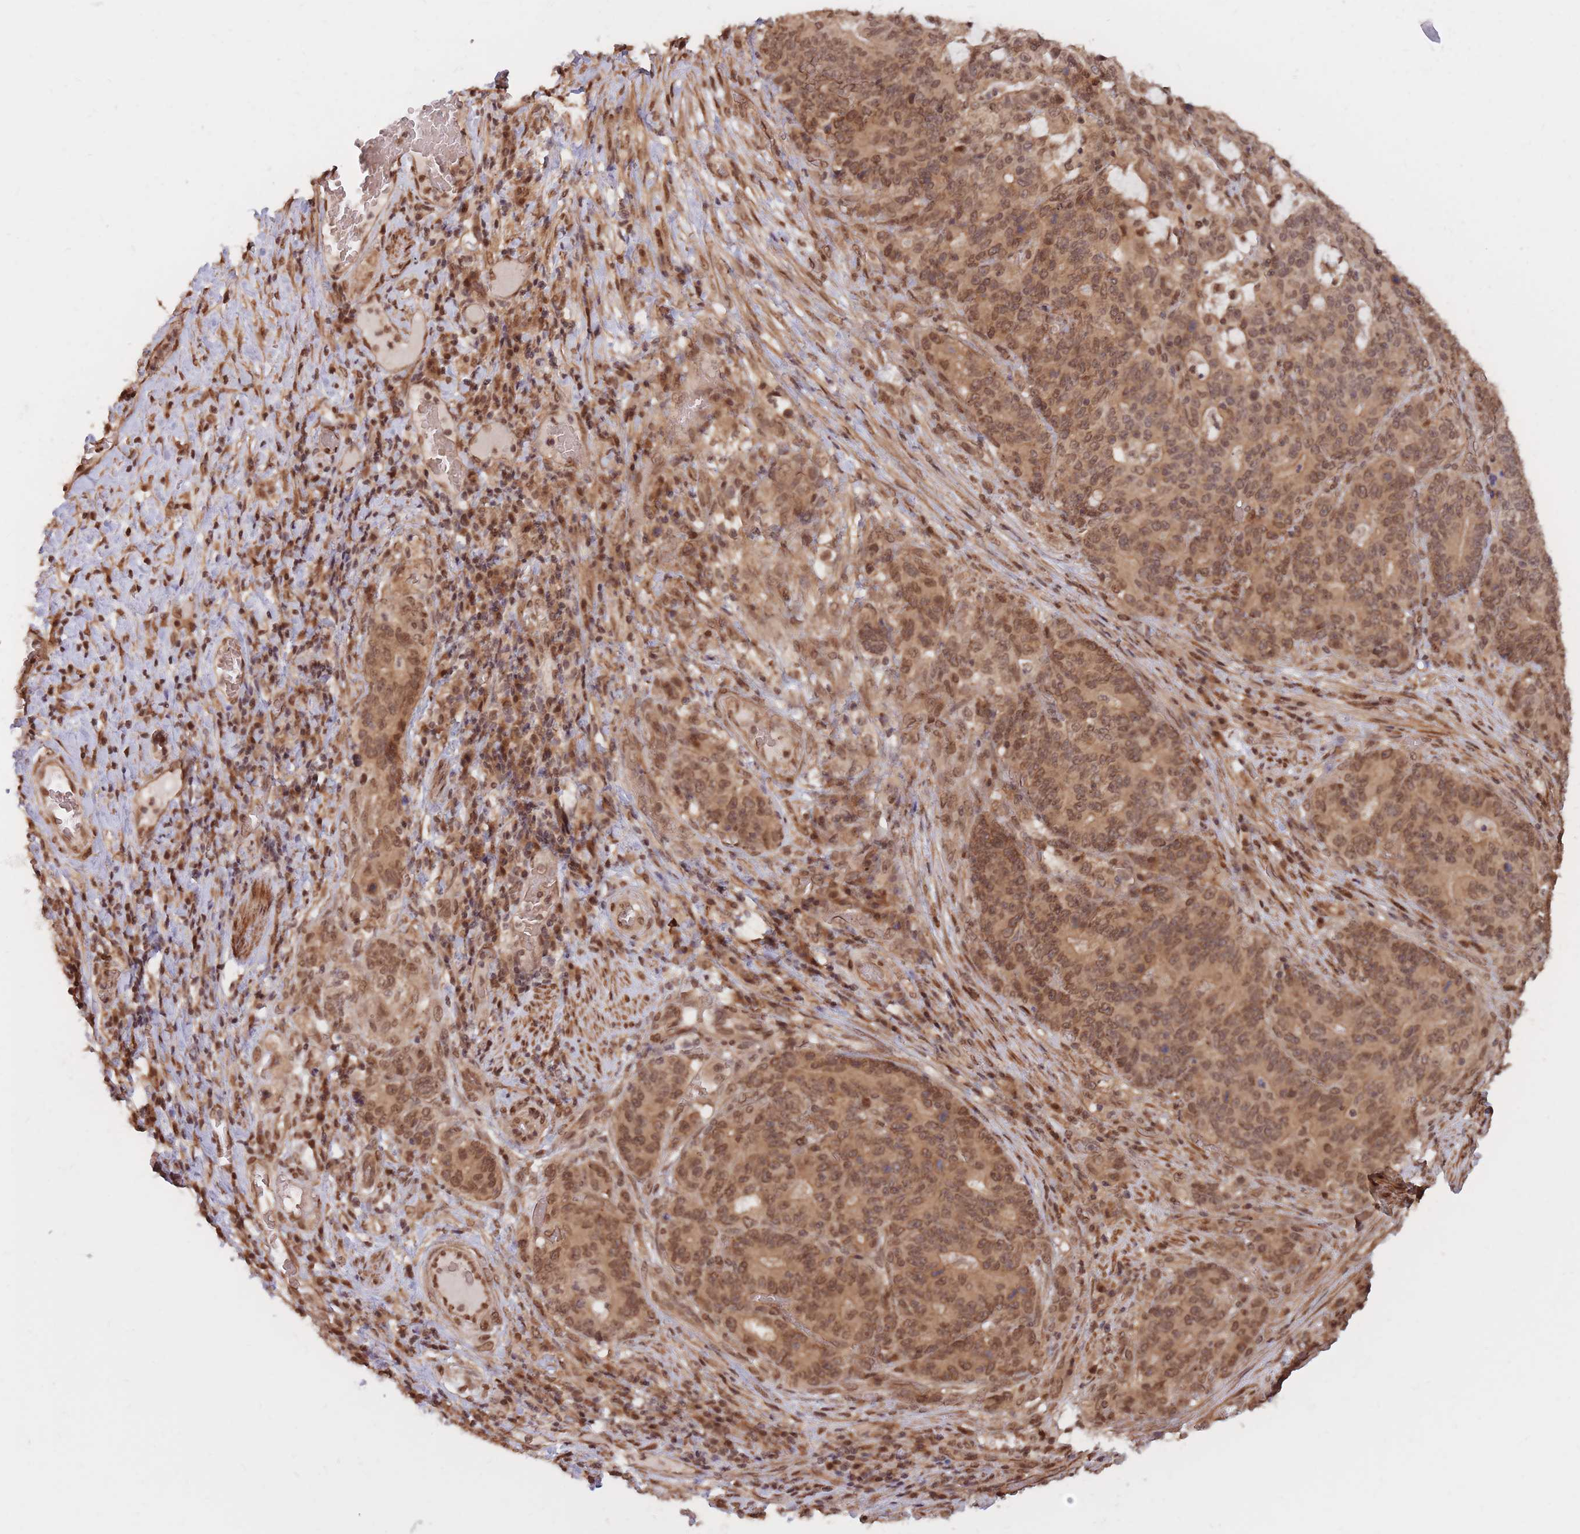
{"staining": {"intensity": "moderate", "quantity": ">75%", "location": "cytoplasmic/membranous,nuclear"}, "tissue": "stomach cancer", "cell_type": "Tumor cells", "image_type": "cancer", "snomed": [{"axis": "morphology", "description": "Normal tissue, NOS"}, {"axis": "morphology", "description": "Adenocarcinoma, NOS"}, {"axis": "topography", "description": "Stomach"}], "caption": "A high-resolution image shows immunohistochemistry (IHC) staining of stomach adenocarcinoma, which exhibits moderate cytoplasmic/membranous and nuclear positivity in approximately >75% of tumor cells.", "gene": "SRA1", "patient": {"sex": "female", "age": 64}}